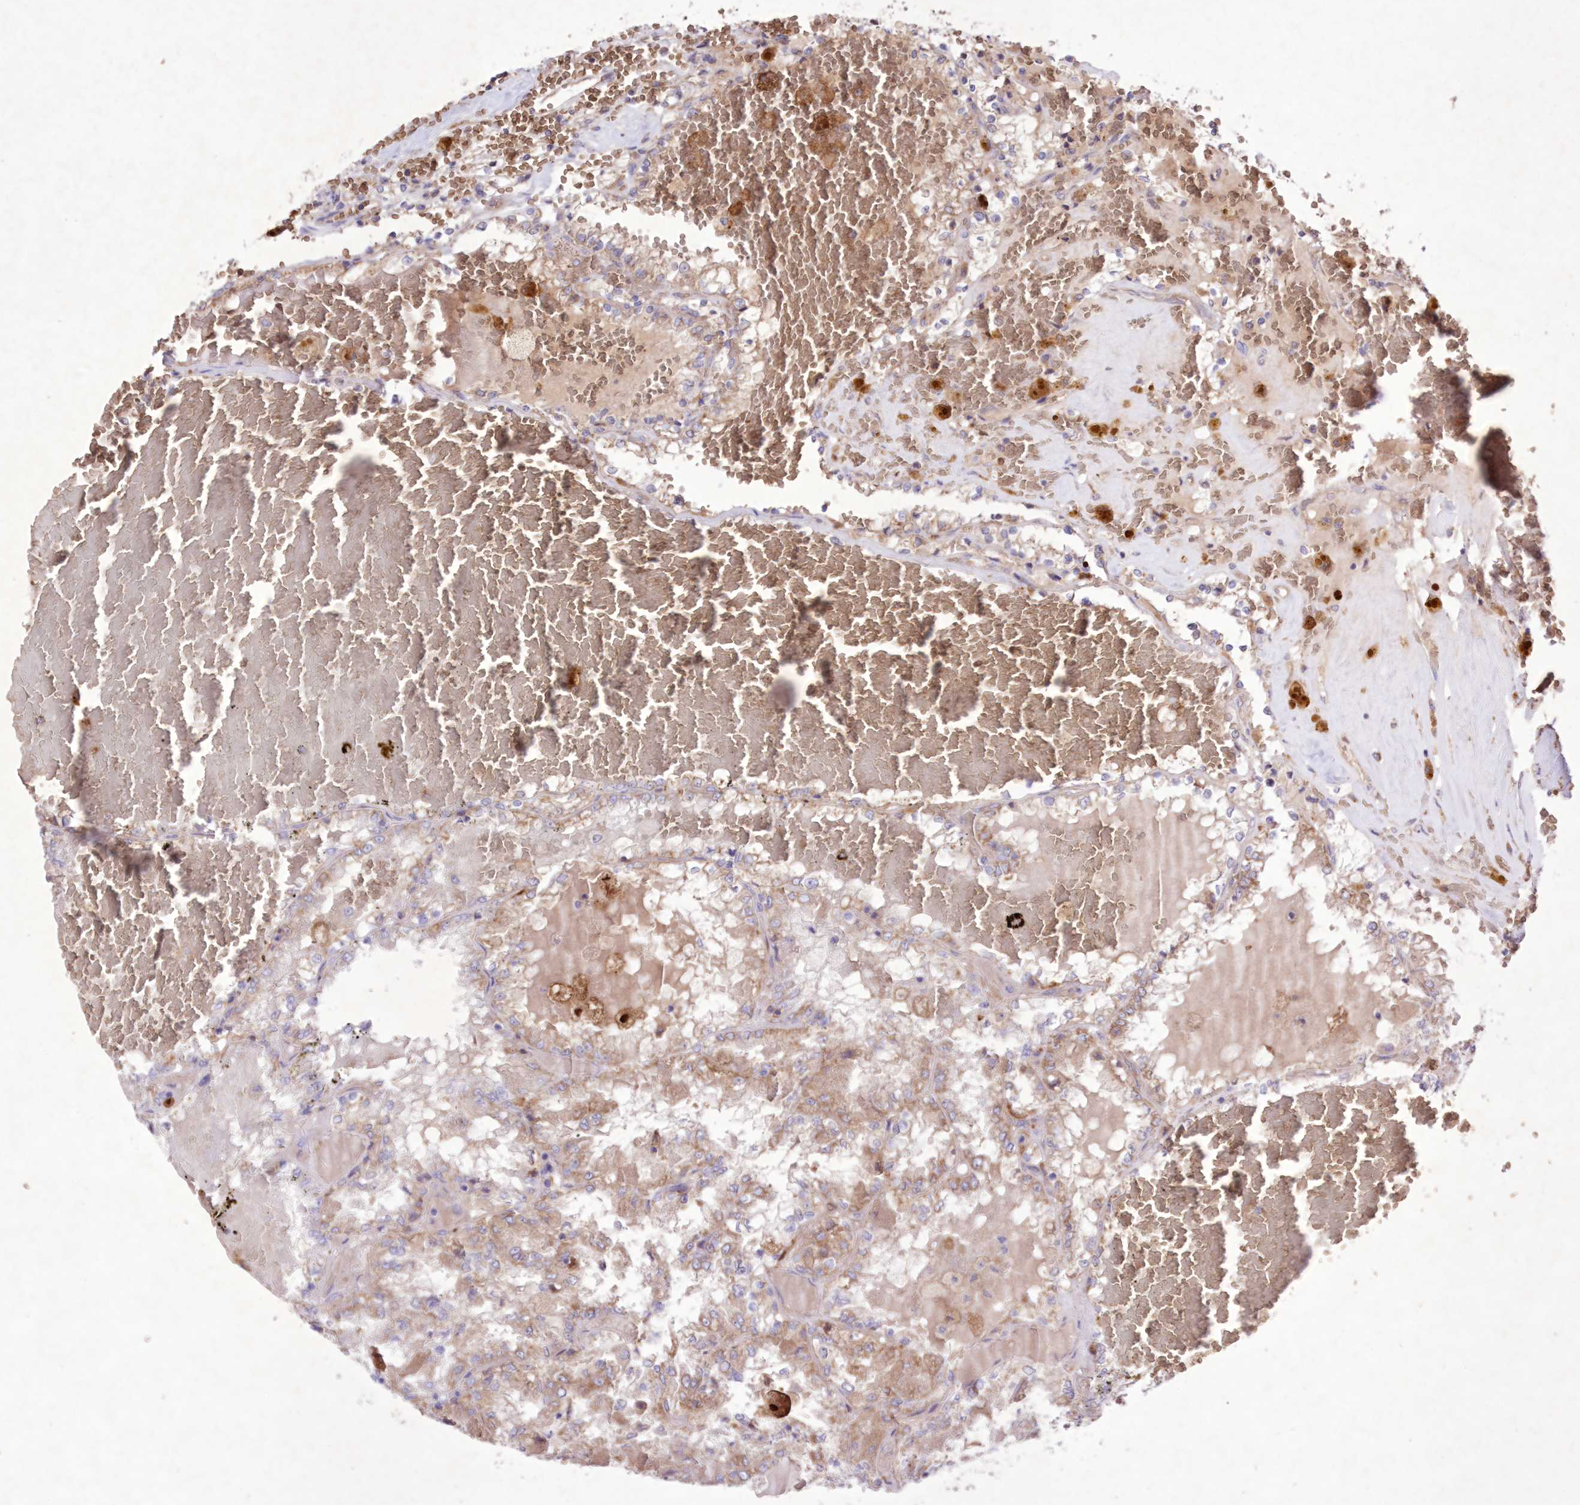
{"staining": {"intensity": "weak", "quantity": "25%-75%", "location": "cytoplasmic/membranous"}, "tissue": "renal cancer", "cell_type": "Tumor cells", "image_type": "cancer", "snomed": [{"axis": "morphology", "description": "Adenocarcinoma, NOS"}, {"axis": "topography", "description": "Kidney"}], "caption": "Immunohistochemistry (DAB) staining of human renal cancer (adenocarcinoma) exhibits weak cytoplasmic/membranous protein staining in approximately 25%-75% of tumor cells.", "gene": "FCHO2", "patient": {"sex": "female", "age": 56}}